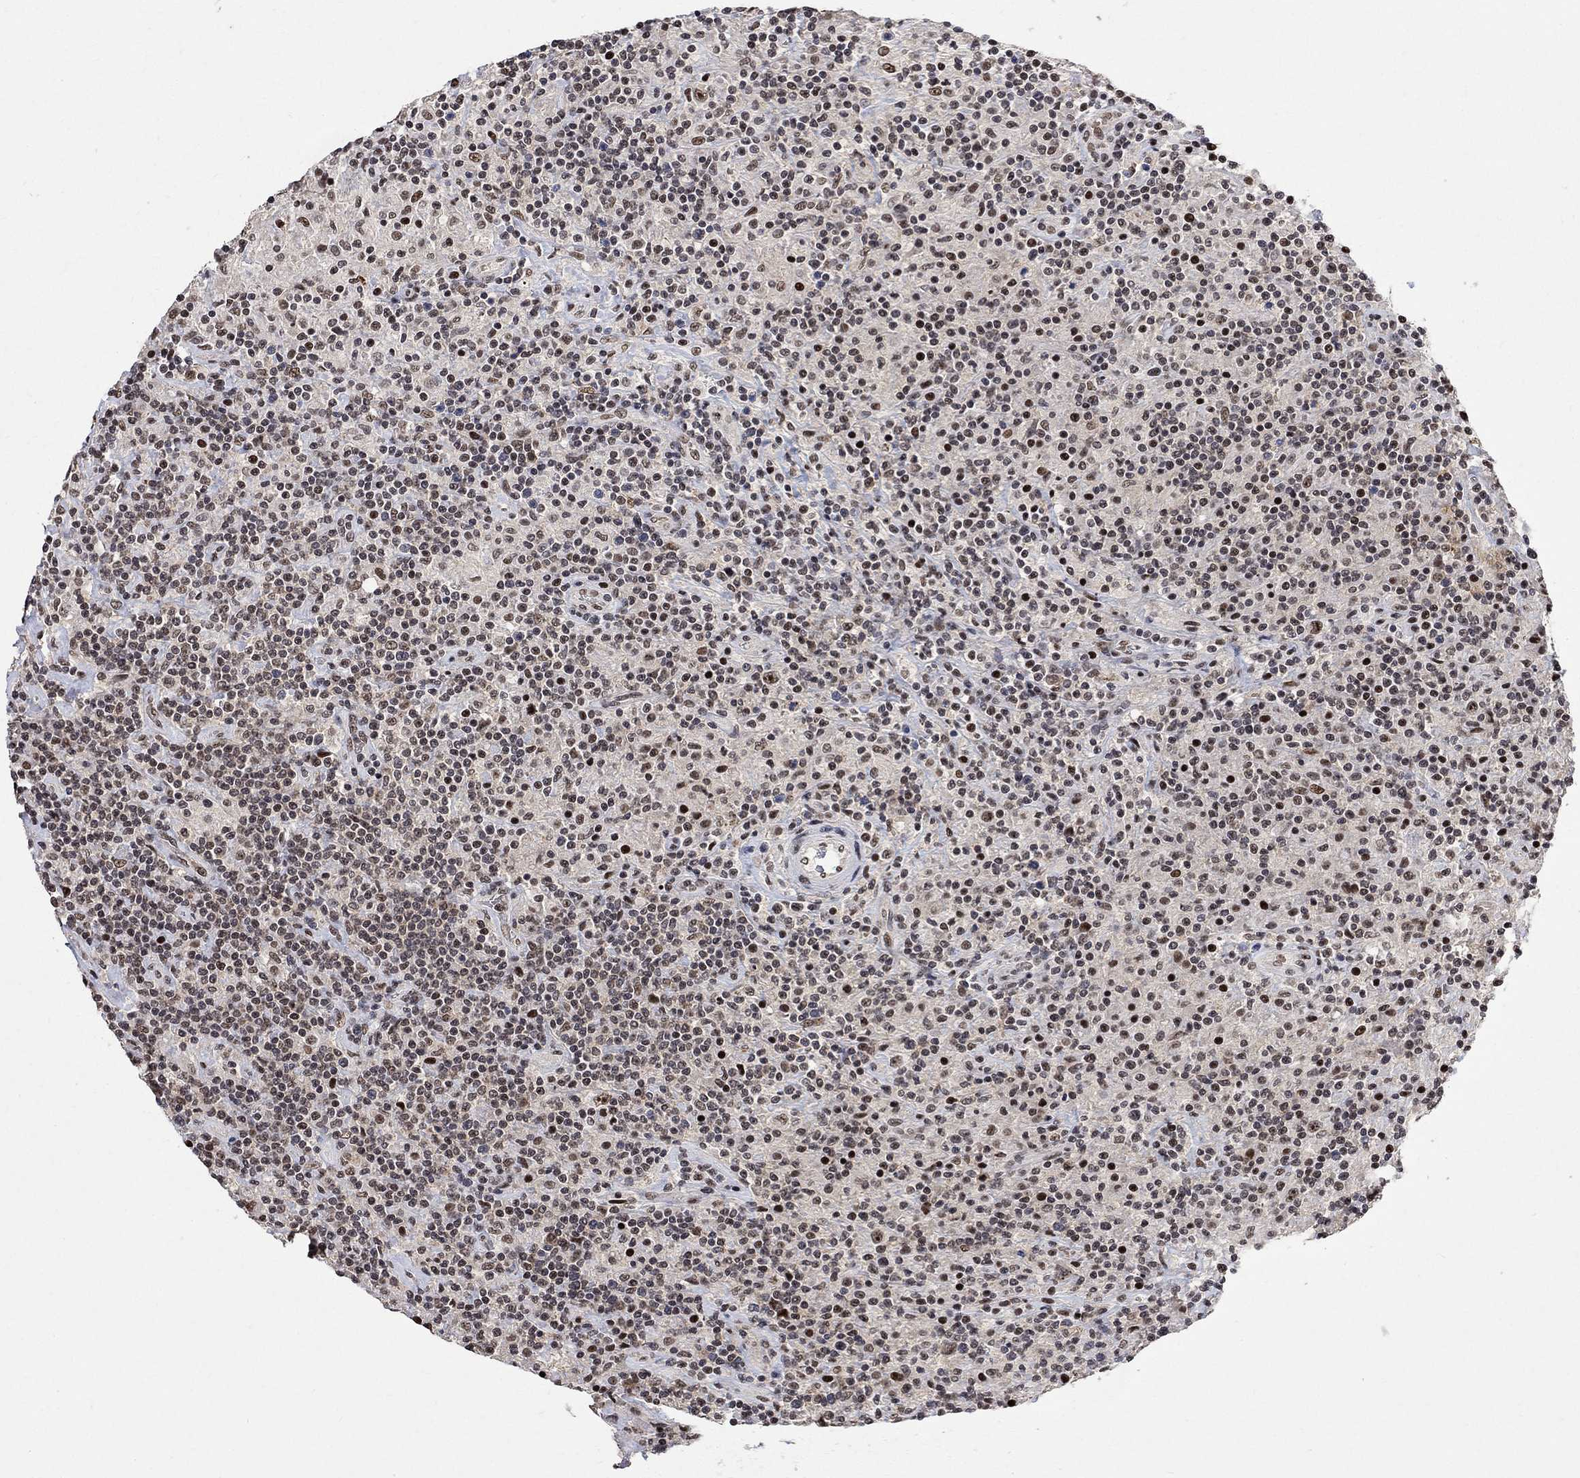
{"staining": {"intensity": "weak", "quantity": ">75%", "location": "nuclear"}, "tissue": "lymphoma", "cell_type": "Tumor cells", "image_type": "cancer", "snomed": [{"axis": "morphology", "description": "Hodgkin's disease, NOS"}, {"axis": "topography", "description": "Lymph node"}], "caption": "Immunohistochemistry (IHC) (DAB) staining of human Hodgkin's disease displays weak nuclear protein staining in about >75% of tumor cells. (Stains: DAB (3,3'-diaminobenzidine) in brown, nuclei in blue, Microscopy: brightfield microscopy at high magnification).", "gene": "E4F1", "patient": {"sex": "male", "age": 70}}